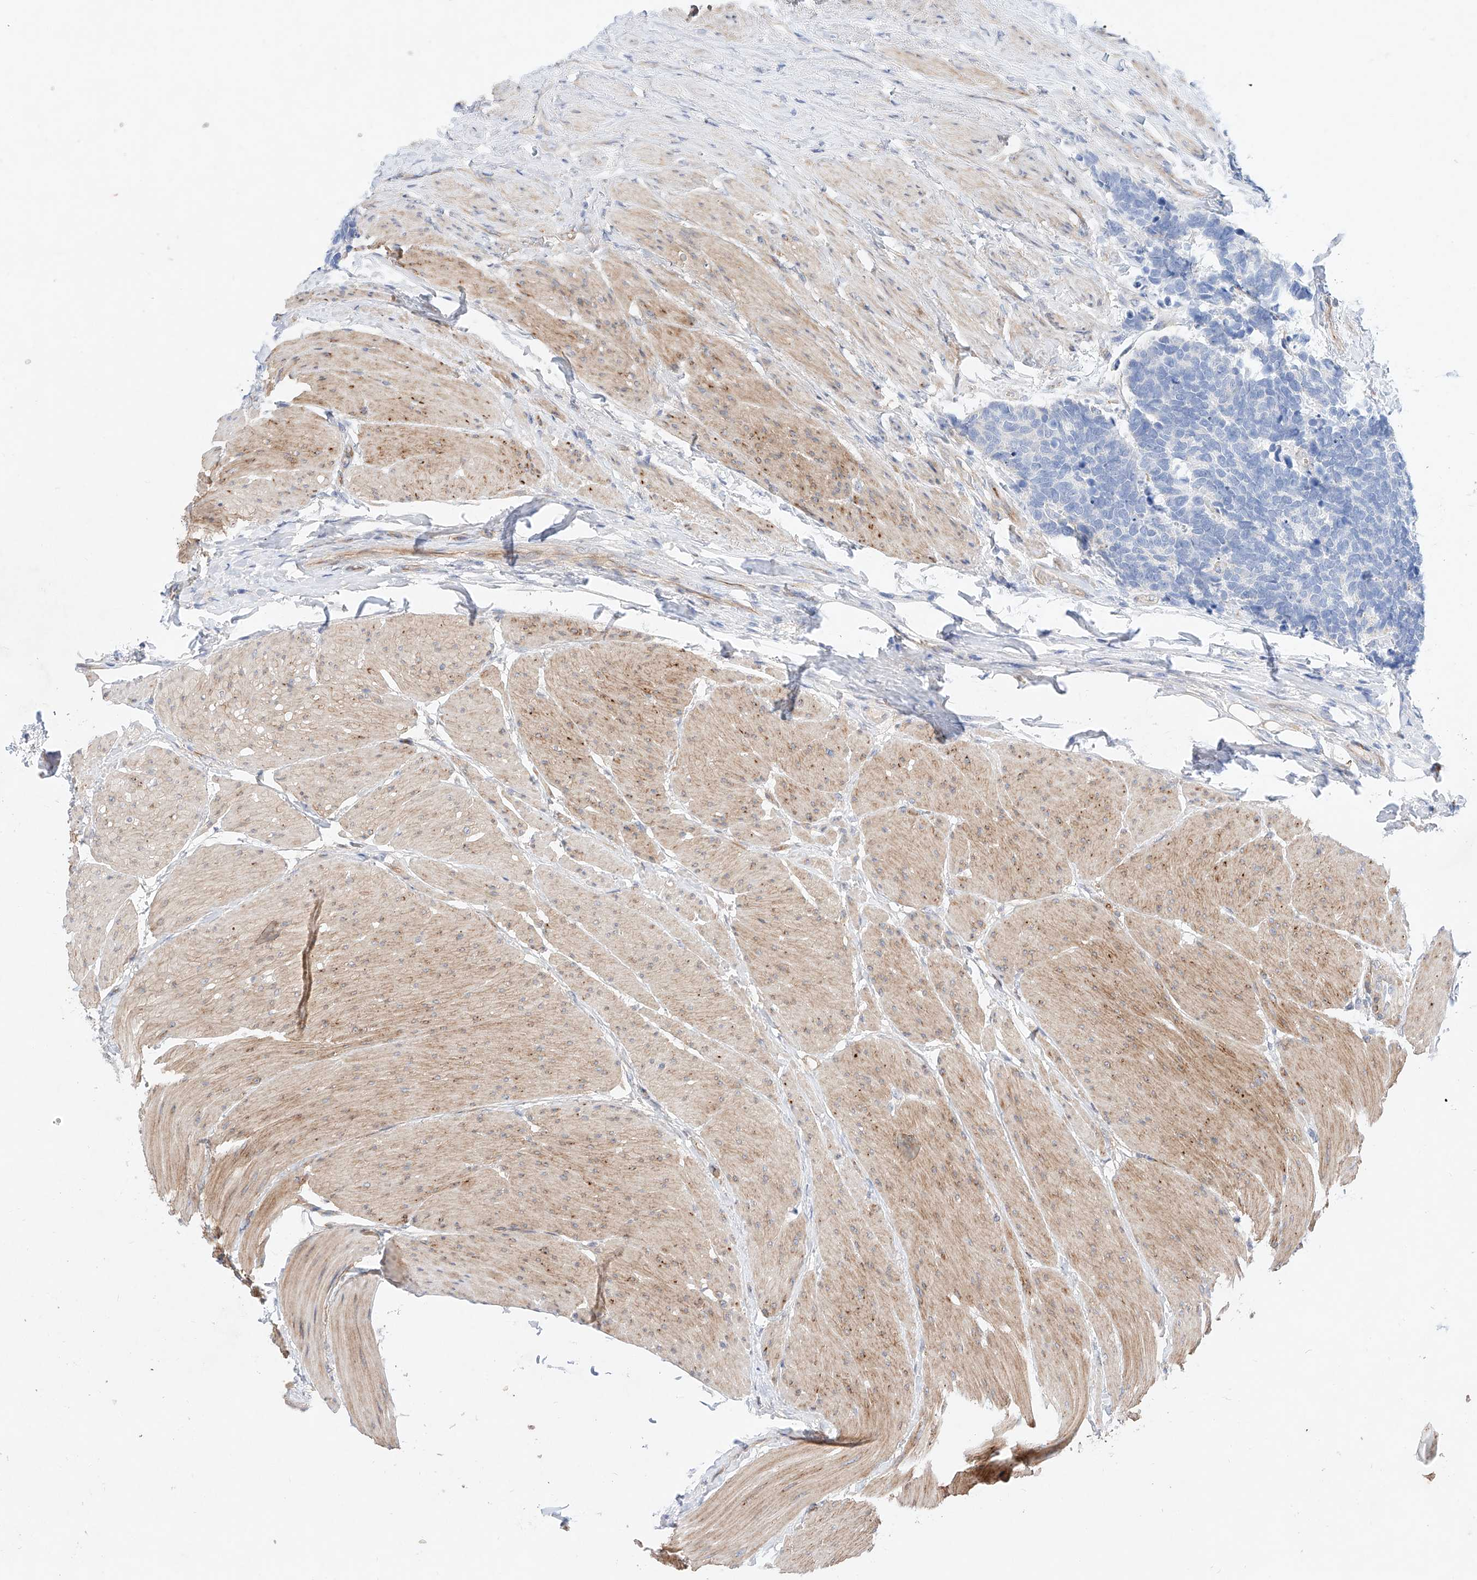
{"staining": {"intensity": "negative", "quantity": "none", "location": "none"}, "tissue": "carcinoid", "cell_type": "Tumor cells", "image_type": "cancer", "snomed": [{"axis": "morphology", "description": "Carcinoma, NOS"}, {"axis": "morphology", "description": "Carcinoid, malignant, NOS"}, {"axis": "topography", "description": "Urinary bladder"}], "caption": "A high-resolution micrograph shows immunohistochemistry (IHC) staining of carcinoid, which demonstrates no significant expression in tumor cells. Nuclei are stained in blue.", "gene": "SBSPON", "patient": {"sex": "male", "age": 57}}